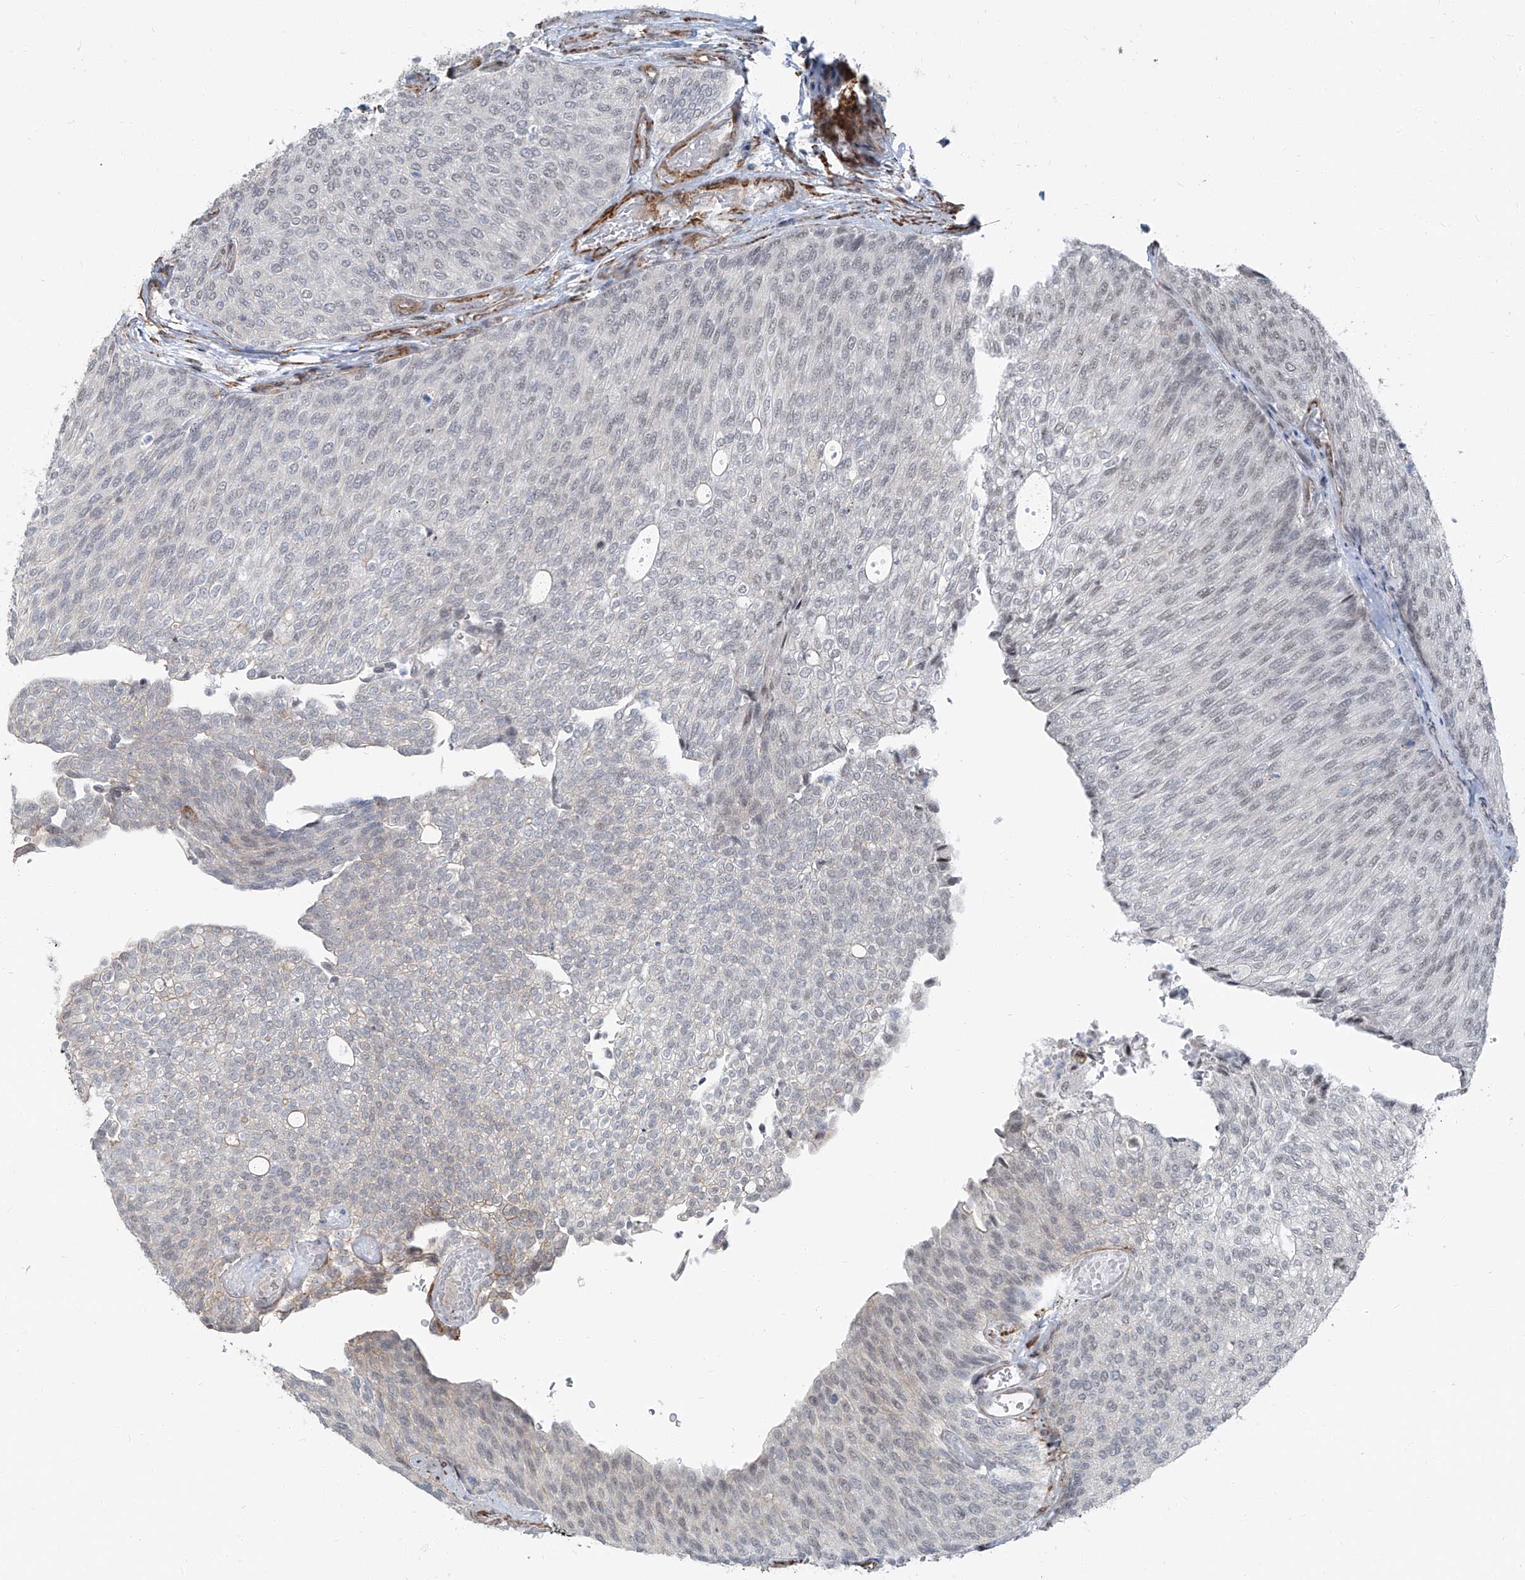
{"staining": {"intensity": "negative", "quantity": "none", "location": "none"}, "tissue": "urothelial cancer", "cell_type": "Tumor cells", "image_type": "cancer", "snomed": [{"axis": "morphology", "description": "Urothelial carcinoma, Low grade"}, {"axis": "topography", "description": "Urinary bladder"}], "caption": "The image reveals no significant expression in tumor cells of low-grade urothelial carcinoma.", "gene": "TXLNB", "patient": {"sex": "female", "age": 79}}